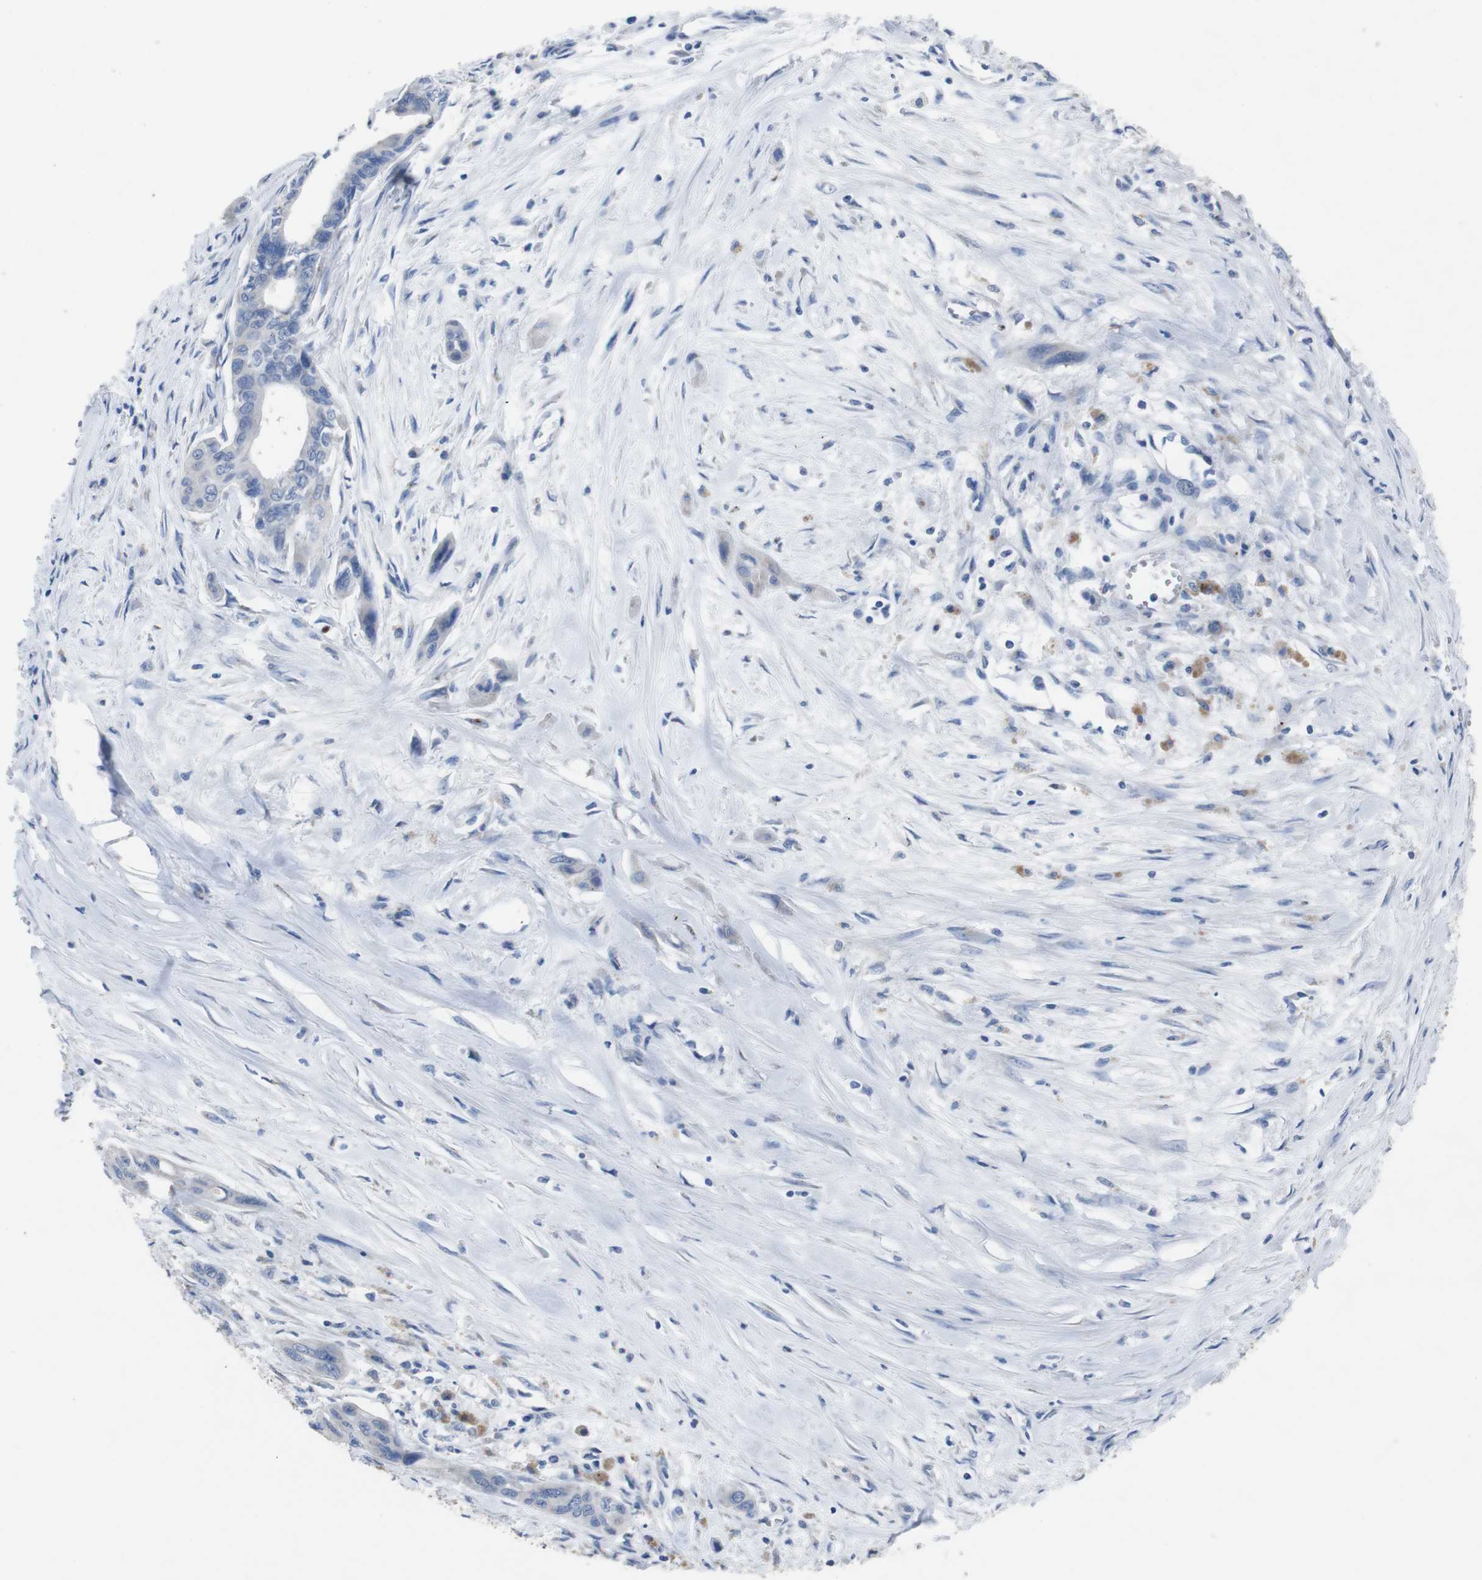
{"staining": {"intensity": "weak", "quantity": "<25%", "location": "cytoplasmic/membranous"}, "tissue": "pancreatic cancer", "cell_type": "Tumor cells", "image_type": "cancer", "snomed": [{"axis": "morphology", "description": "Adenocarcinoma, NOS"}, {"axis": "topography", "description": "Pancreas"}], "caption": "Pancreatic cancer was stained to show a protein in brown. There is no significant positivity in tumor cells.", "gene": "GJB2", "patient": {"sex": "male", "age": 73}}